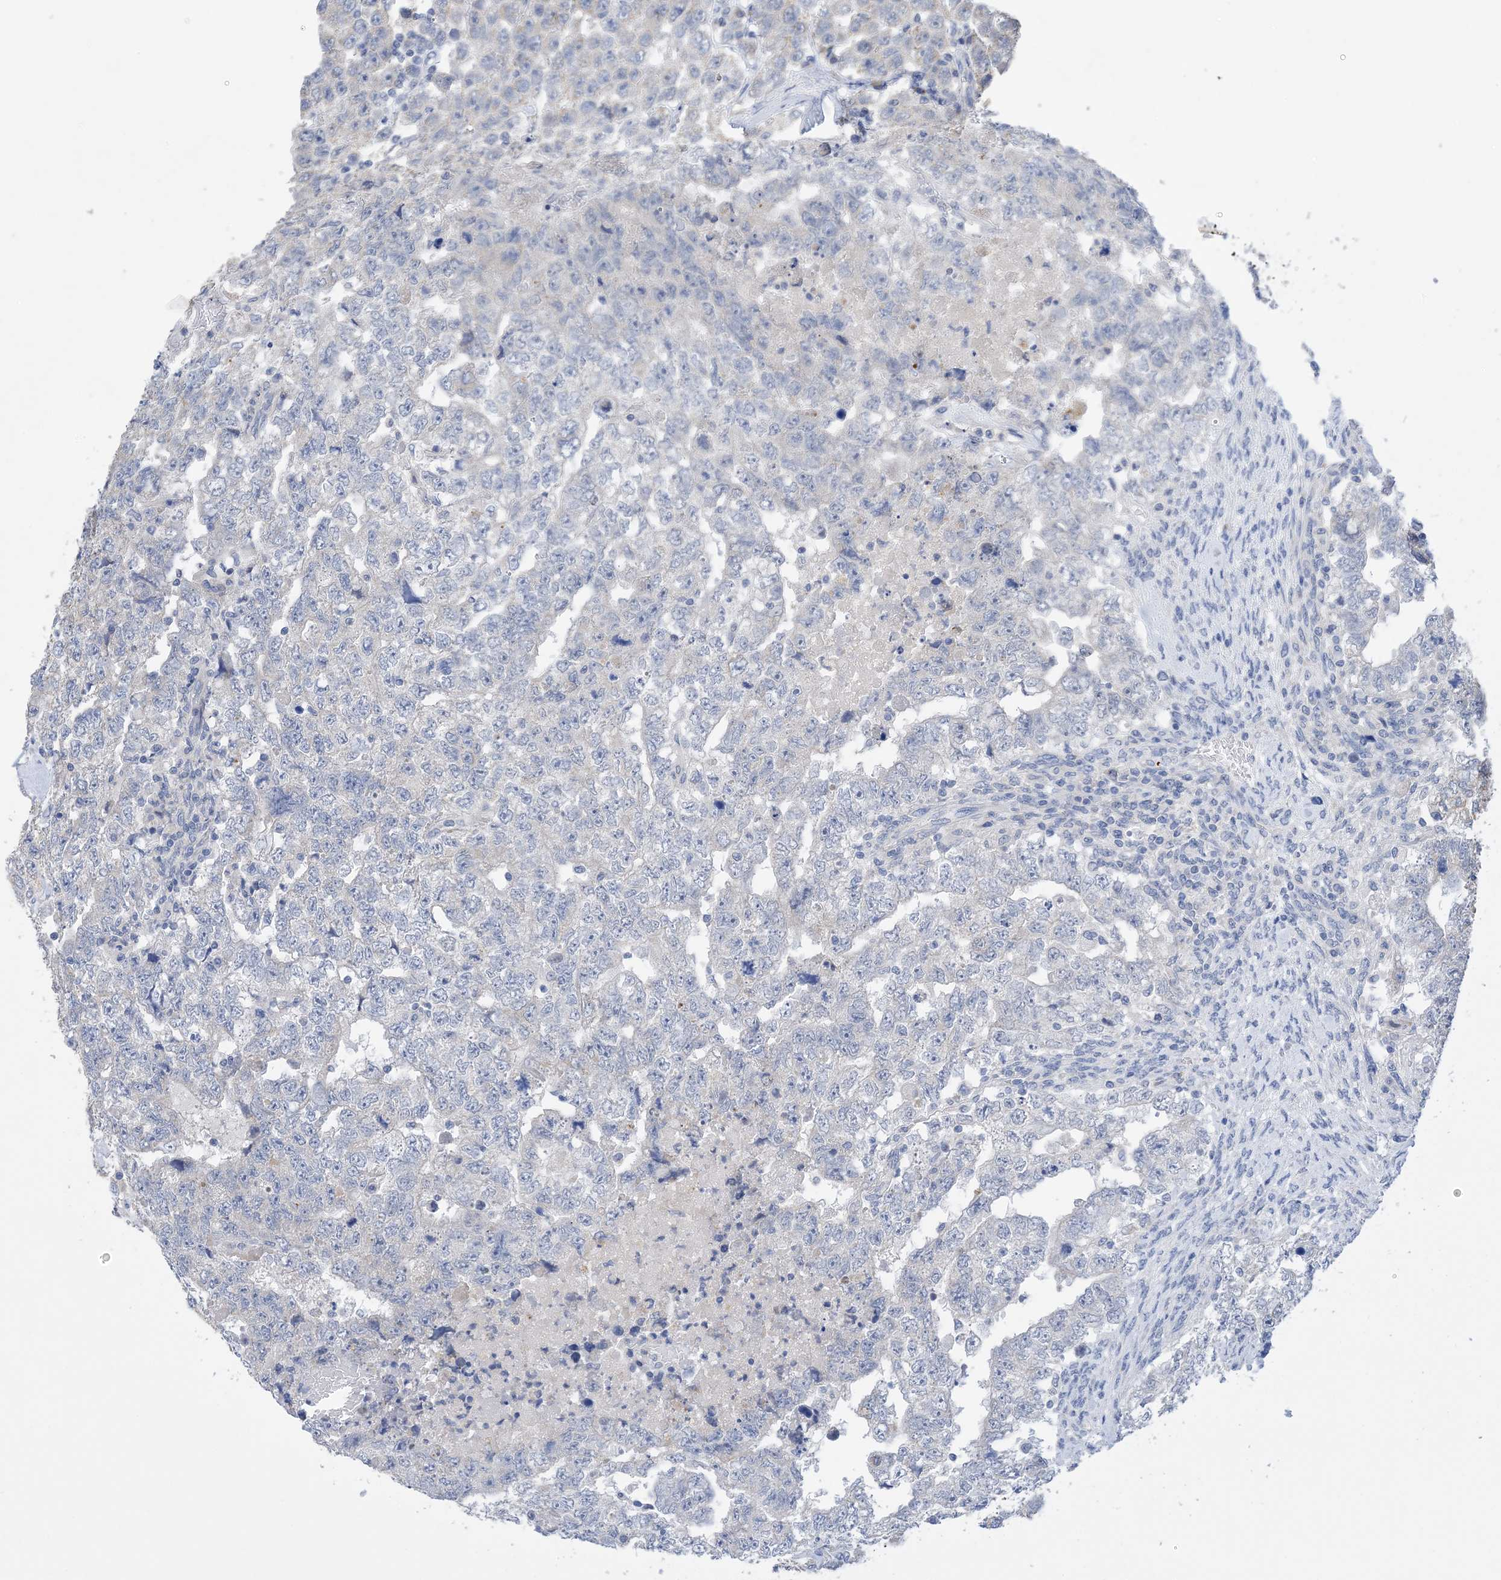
{"staining": {"intensity": "negative", "quantity": "none", "location": "none"}, "tissue": "testis cancer", "cell_type": "Tumor cells", "image_type": "cancer", "snomed": [{"axis": "morphology", "description": "Carcinoma, Embryonal, NOS"}, {"axis": "topography", "description": "Testis"}], "caption": "This is a photomicrograph of IHC staining of testis cancer (embryonal carcinoma), which shows no expression in tumor cells. (Stains: DAB immunohistochemistry (IHC) with hematoxylin counter stain, Microscopy: brightfield microscopy at high magnification).", "gene": "PLK4", "patient": {"sex": "male", "age": 36}}